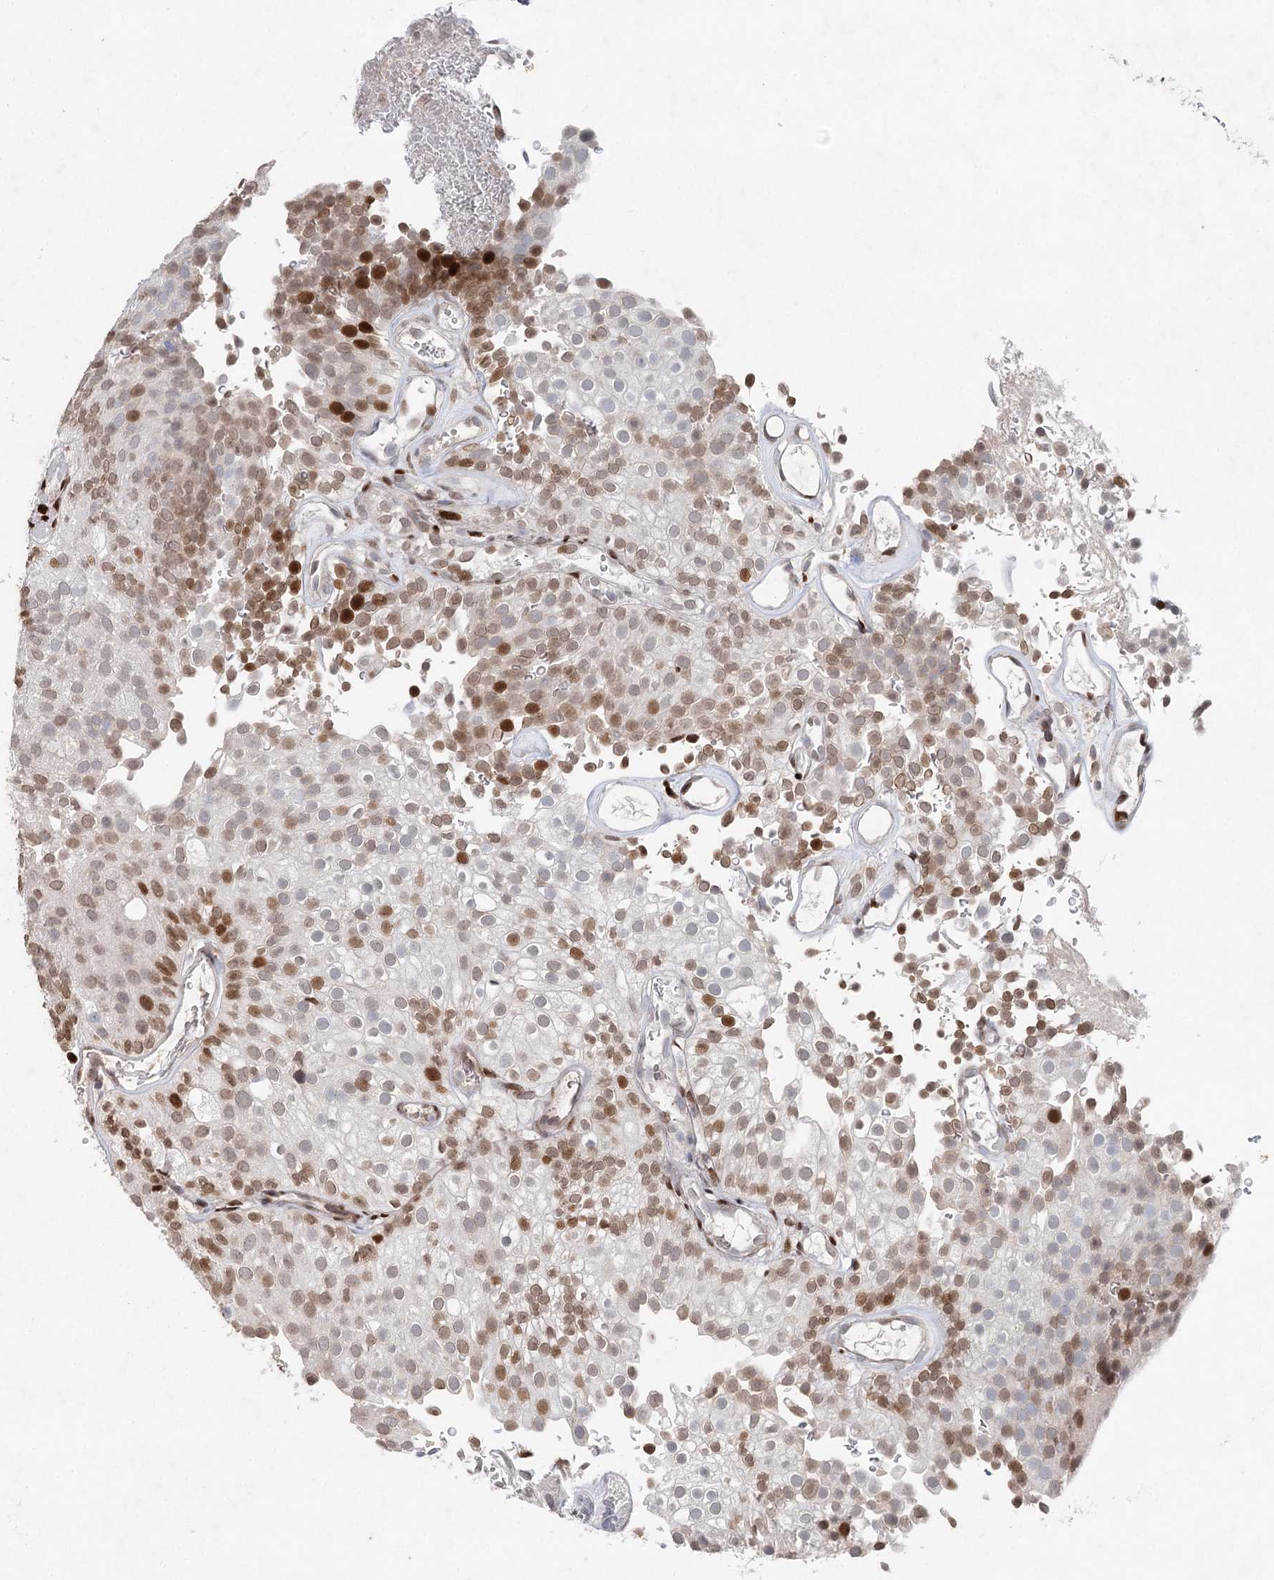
{"staining": {"intensity": "moderate", "quantity": "25%-75%", "location": "nuclear"}, "tissue": "urothelial cancer", "cell_type": "Tumor cells", "image_type": "cancer", "snomed": [{"axis": "morphology", "description": "Urothelial carcinoma, Low grade"}, {"axis": "topography", "description": "Urinary bladder"}], "caption": "A brown stain labels moderate nuclear positivity of a protein in low-grade urothelial carcinoma tumor cells. (DAB IHC, brown staining for protein, blue staining for nuclei).", "gene": "FRMD4A", "patient": {"sex": "male", "age": 78}}